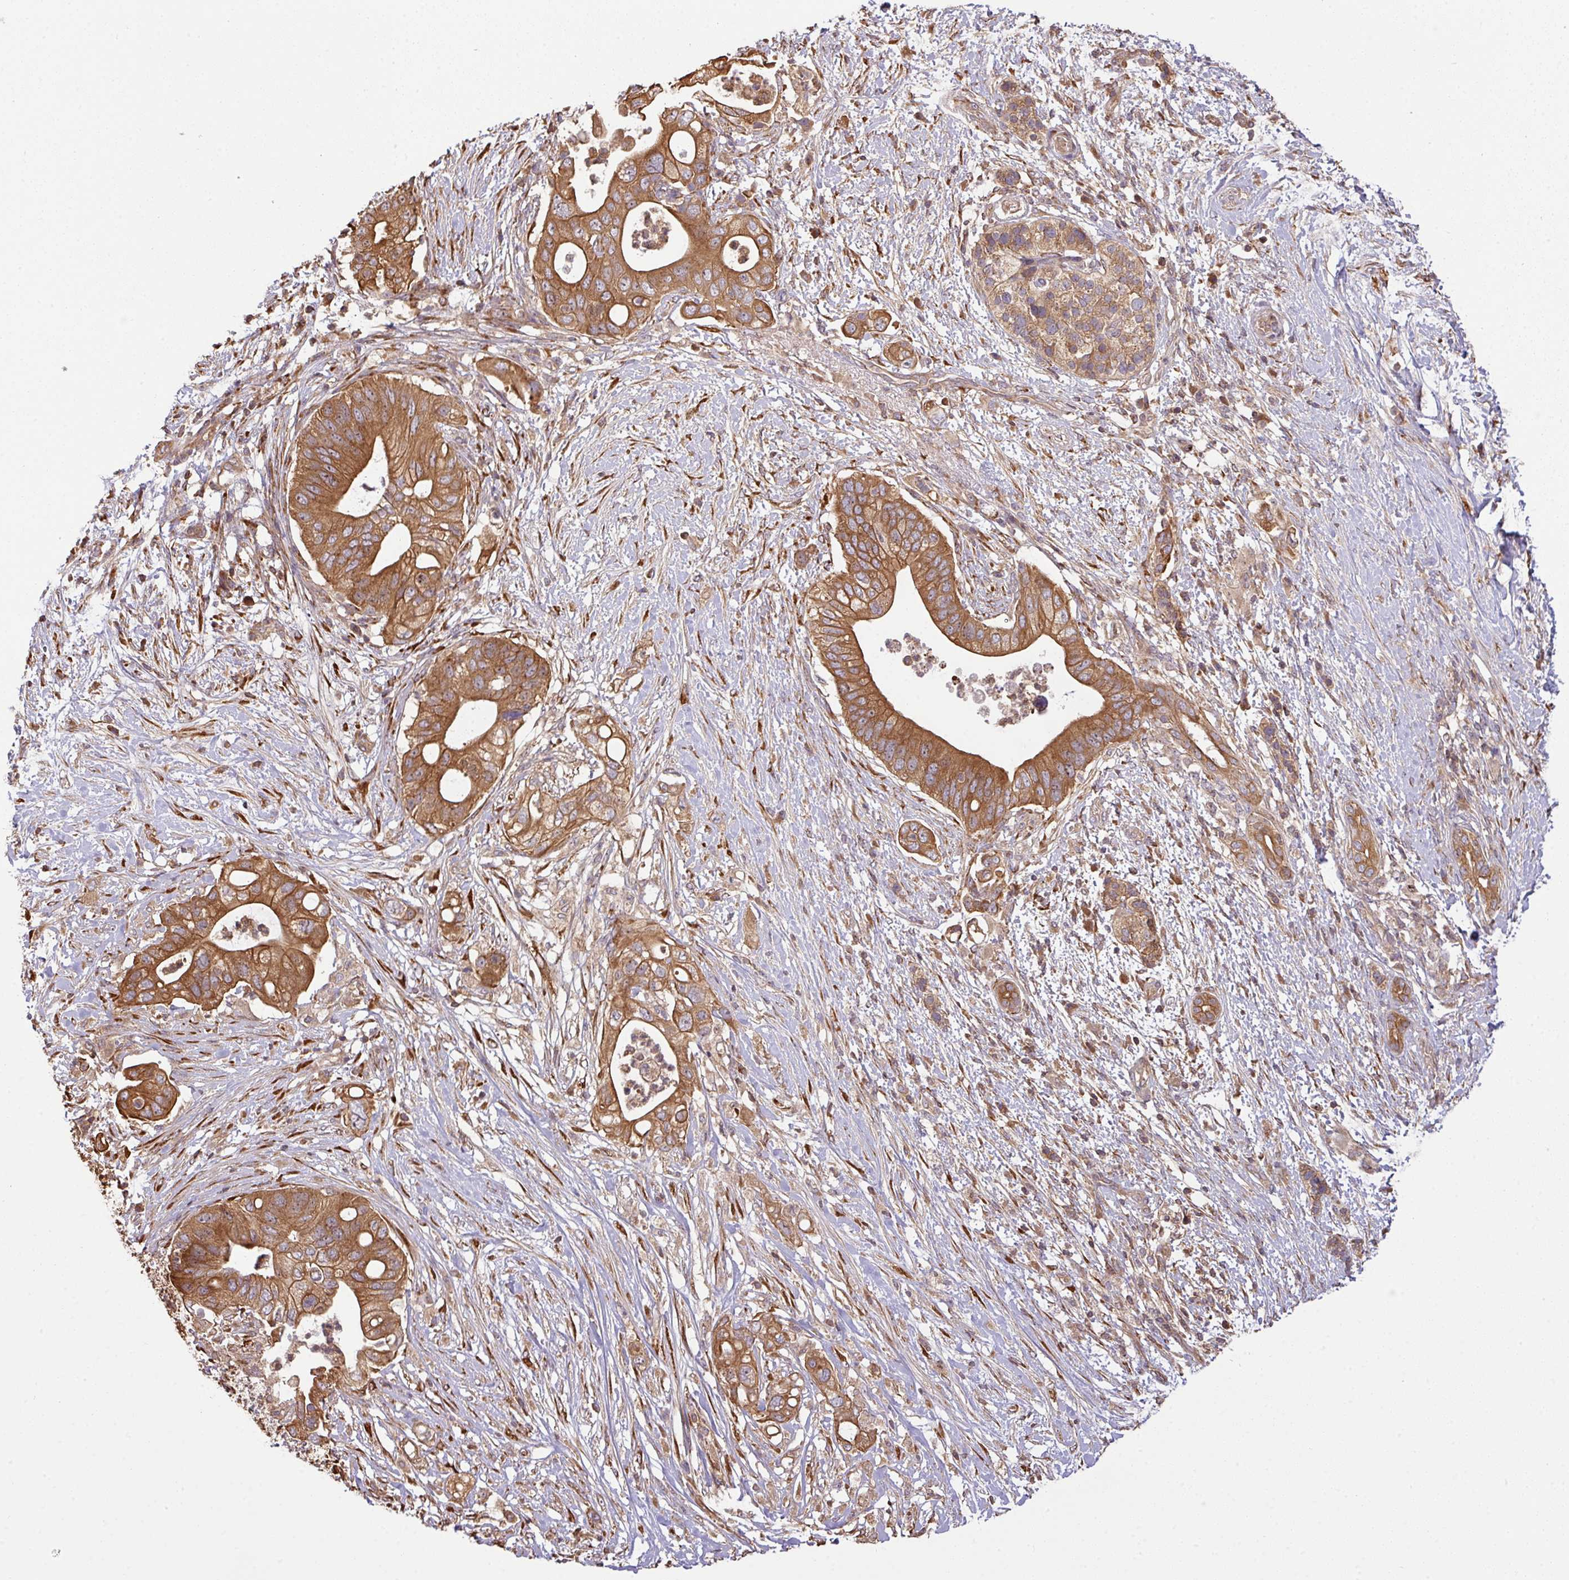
{"staining": {"intensity": "moderate", "quantity": ">75%", "location": "cytoplasmic/membranous,nuclear"}, "tissue": "pancreatic cancer", "cell_type": "Tumor cells", "image_type": "cancer", "snomed": [{"axis": "morphology", "description": "Adenocarcinoma, NOS"}, {"axis": "topography", "description": "Pancreas"}], "caption": "Moderate cytoplasmic/membranous and nuclear staining for a protein is present in about >75% of tumor cells of pancreatic cancer using IHC.", "gene": "VENTX", "patient": {"sex": "female", "age": 72}}